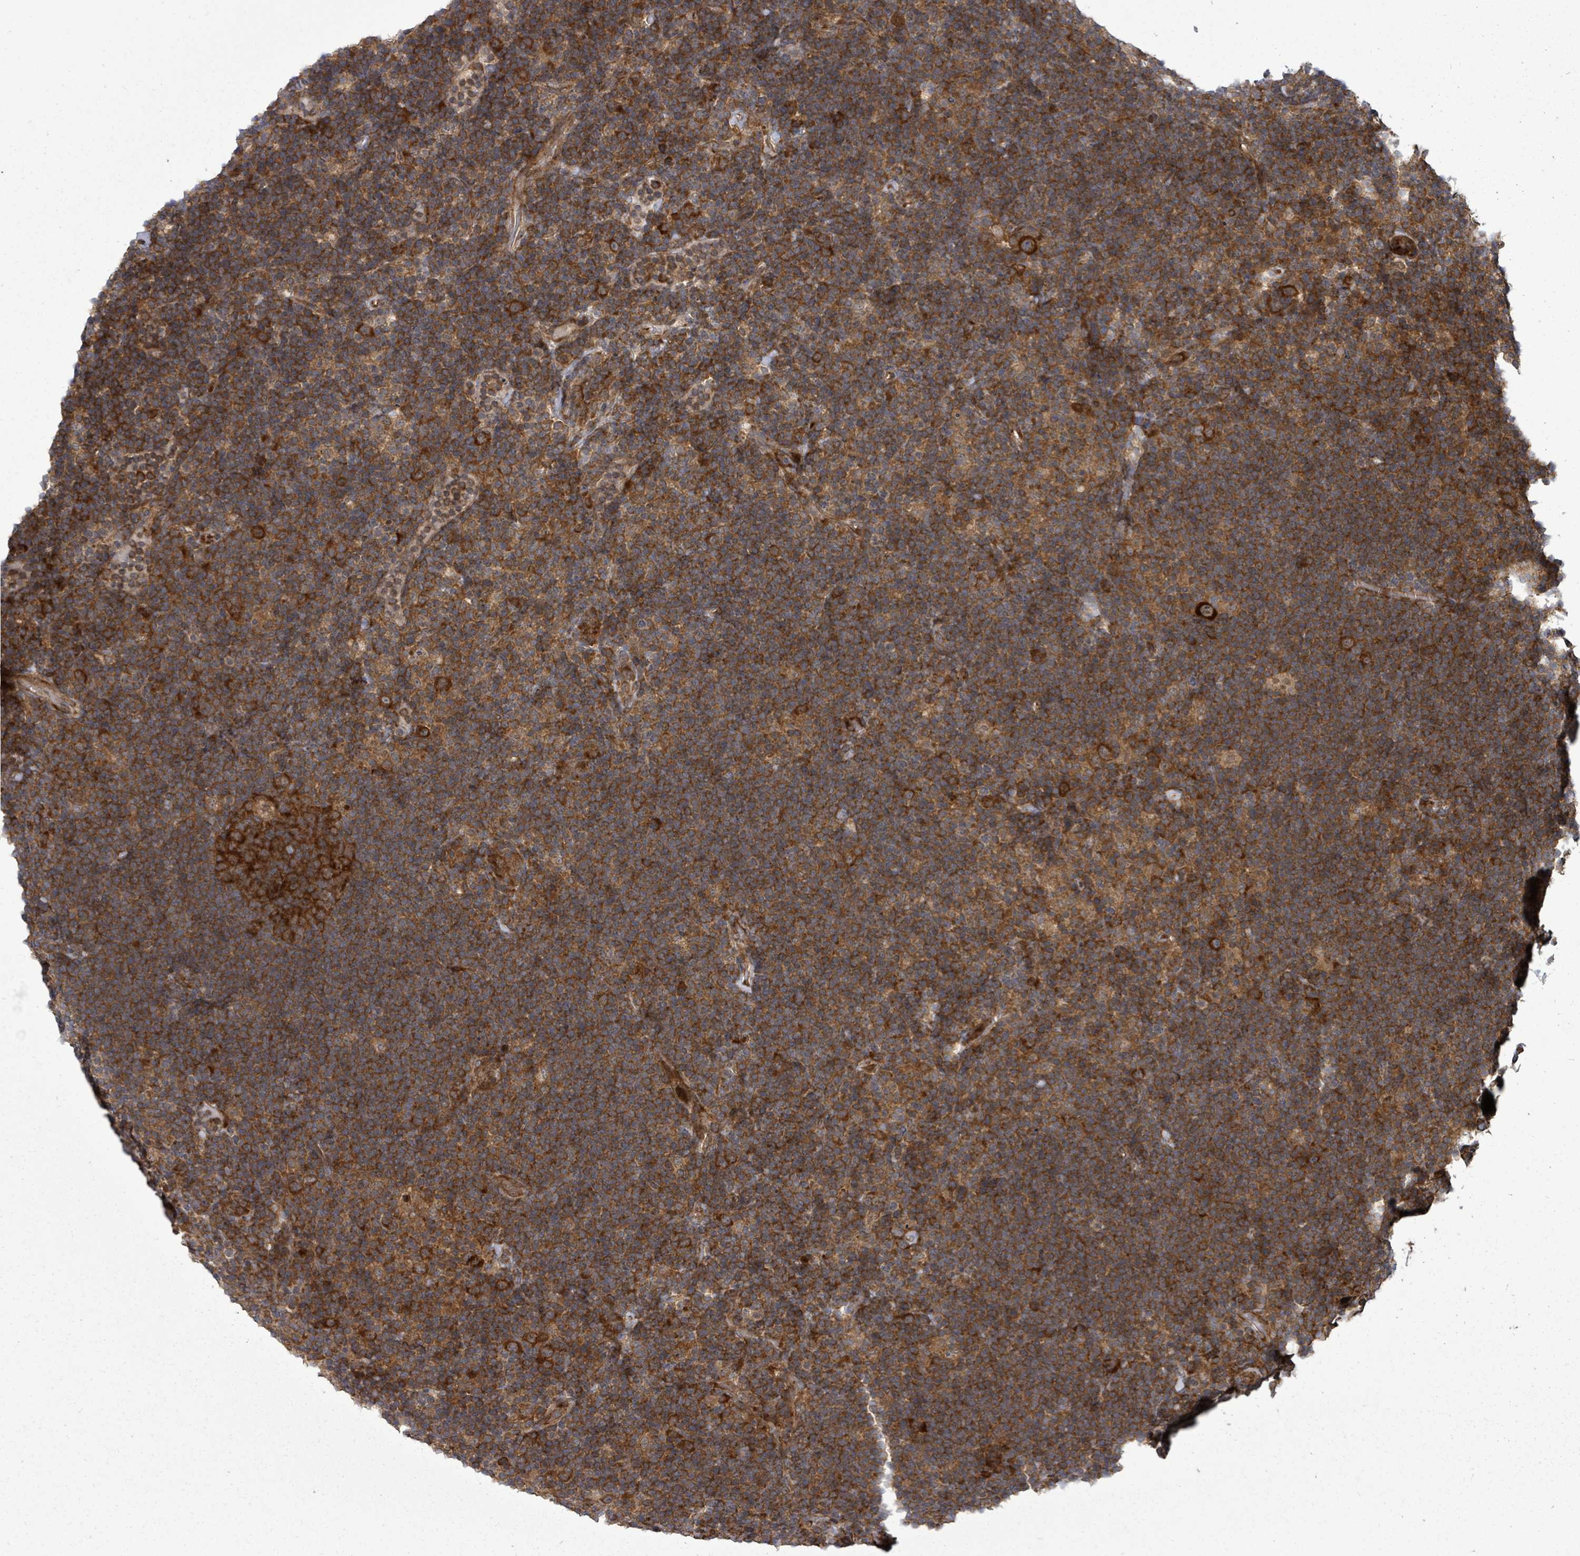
{"staining": {"intensity": "strong", "quantity": ">75%", "location": "cytoplasmic/membranous"}, "tissue": "lymphoma", "cell_type": "Tumor cells", "image_type": "cancer", "snomed": [{"axis": "morphology", "description": "Hodgkin's disease, NOS"}, {"axis": "topography", "description": "Lymph node"}], "caption": "The histopathology image displays staining of Hodgkin's disease, revealing strong cytoplasmic/membranous protein expression (brown color) within tumor cells. The protein of interest is stained brown, and the nuclei are stained in blue (DAB (3,3'-diaminobenzidine) IHC with brightfield microscopy, high magnification).", "gene": "EIF3C", "patient": {"sex": "female", "age": 57}}